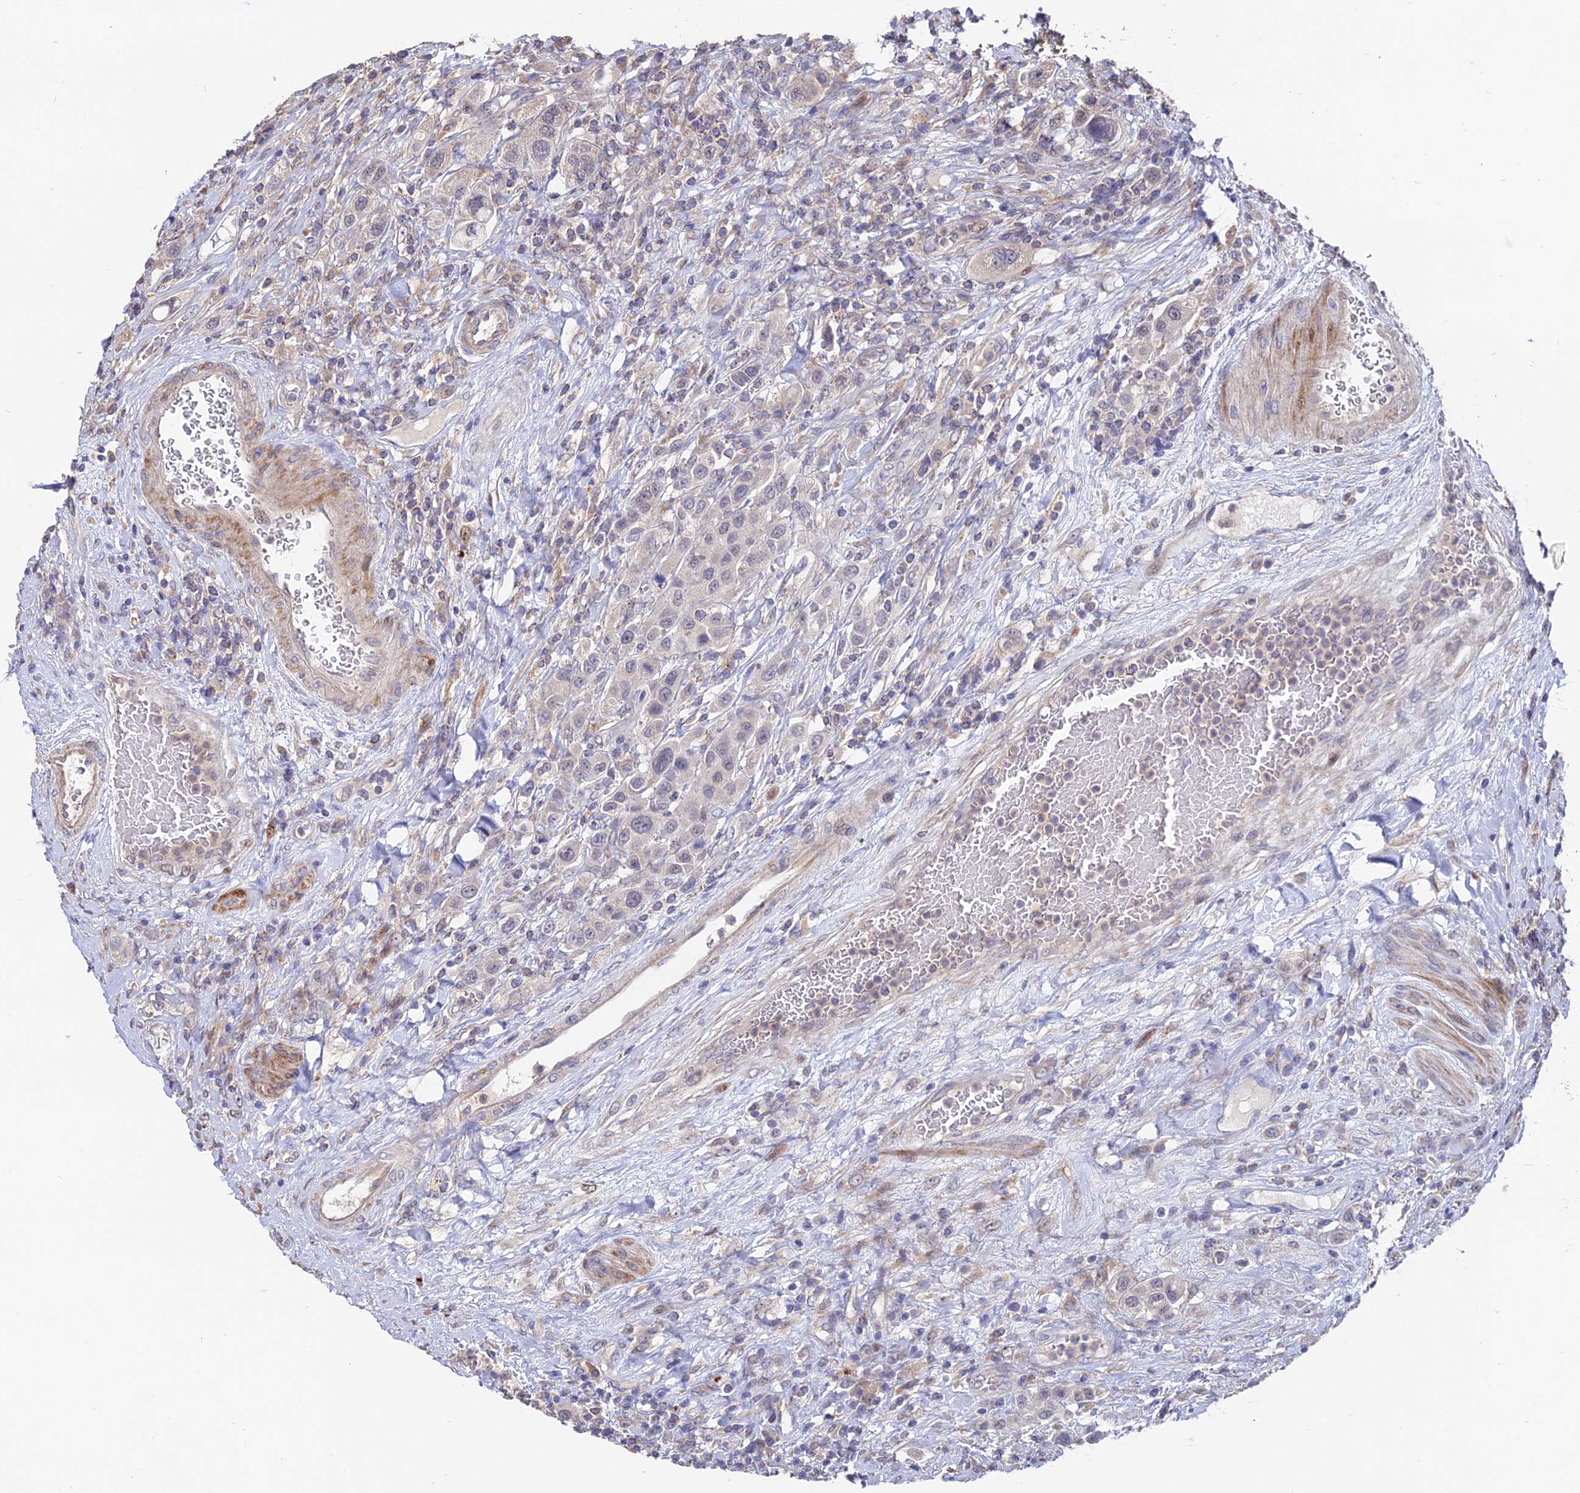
{"staining": {"intensity": "negative", "quantity": "none", "location": "none"}, "tissue": "urothelial cancer", "cell_type": "Tumor cells", "image_type": "cancer", "snomed": [{"axis": "morphology", "description": "Urothelial carcinoma, High grade"}, {"axis": "topography", "description": "Urinary bladder"}], "caption": "Photomicrograph shows no protein positivity in tumor cells of urothelial carcinoma (high-grade) tissue.", "gene": "ACTR5", "patient": {"sex": "male", "age": 50}}